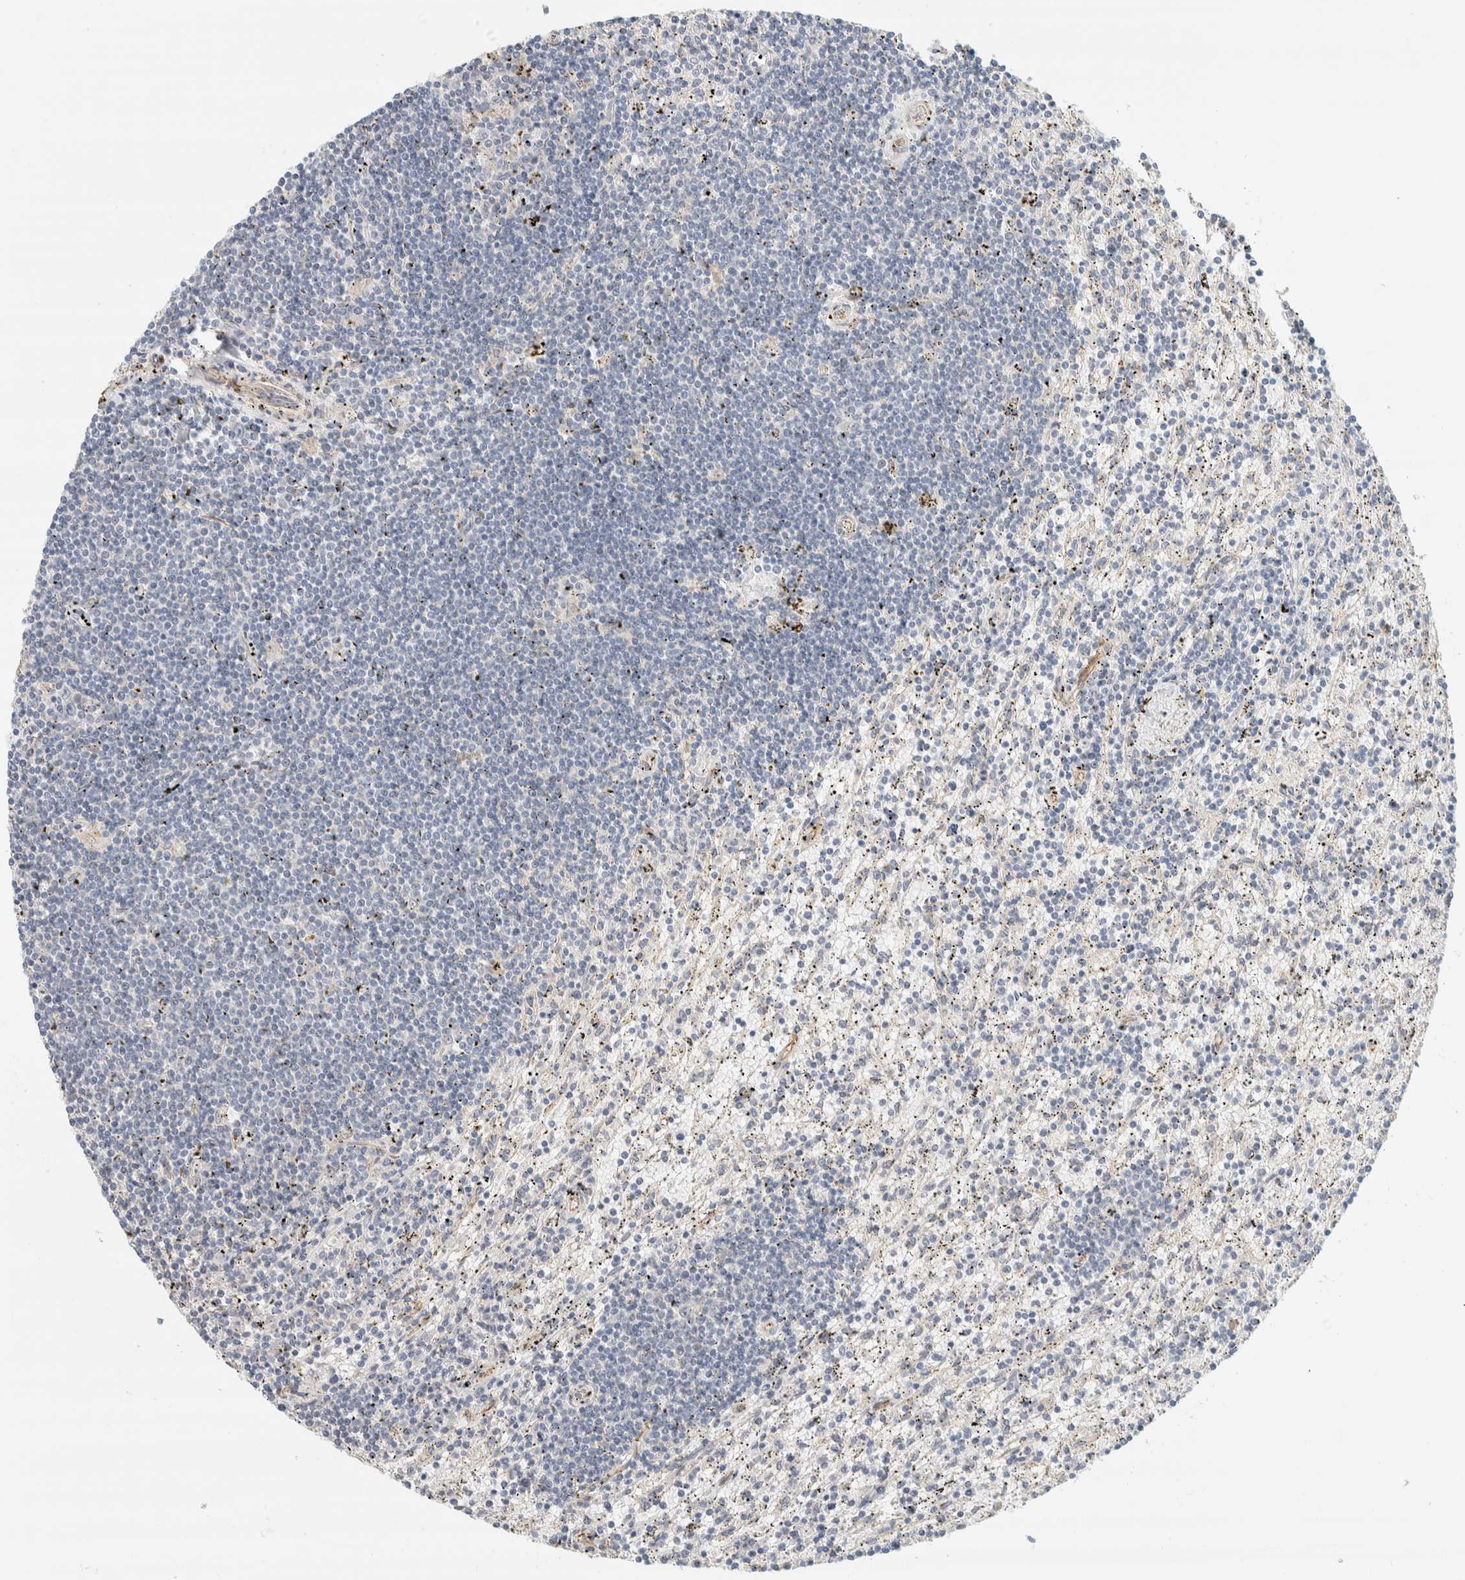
{"staining": {"intensity": "negative", "quantity": "none", "location": "none"}, "tissue": "lymphoma", "cell_type": "Tumor cells", "image_type": "cancer", "snomed": [{"axis": "morphology", "description": "Malignant lymphoma, non-Hodgkin's type, Low grade"}, {"axis": "topography", "description": "Spleen"}], "caption": "Lymphoma was stained to show a protein in brown. There is no significant staining in tumor cells.", "gene": "CDR2", "patient": {"sex": "male", "age": 76}}